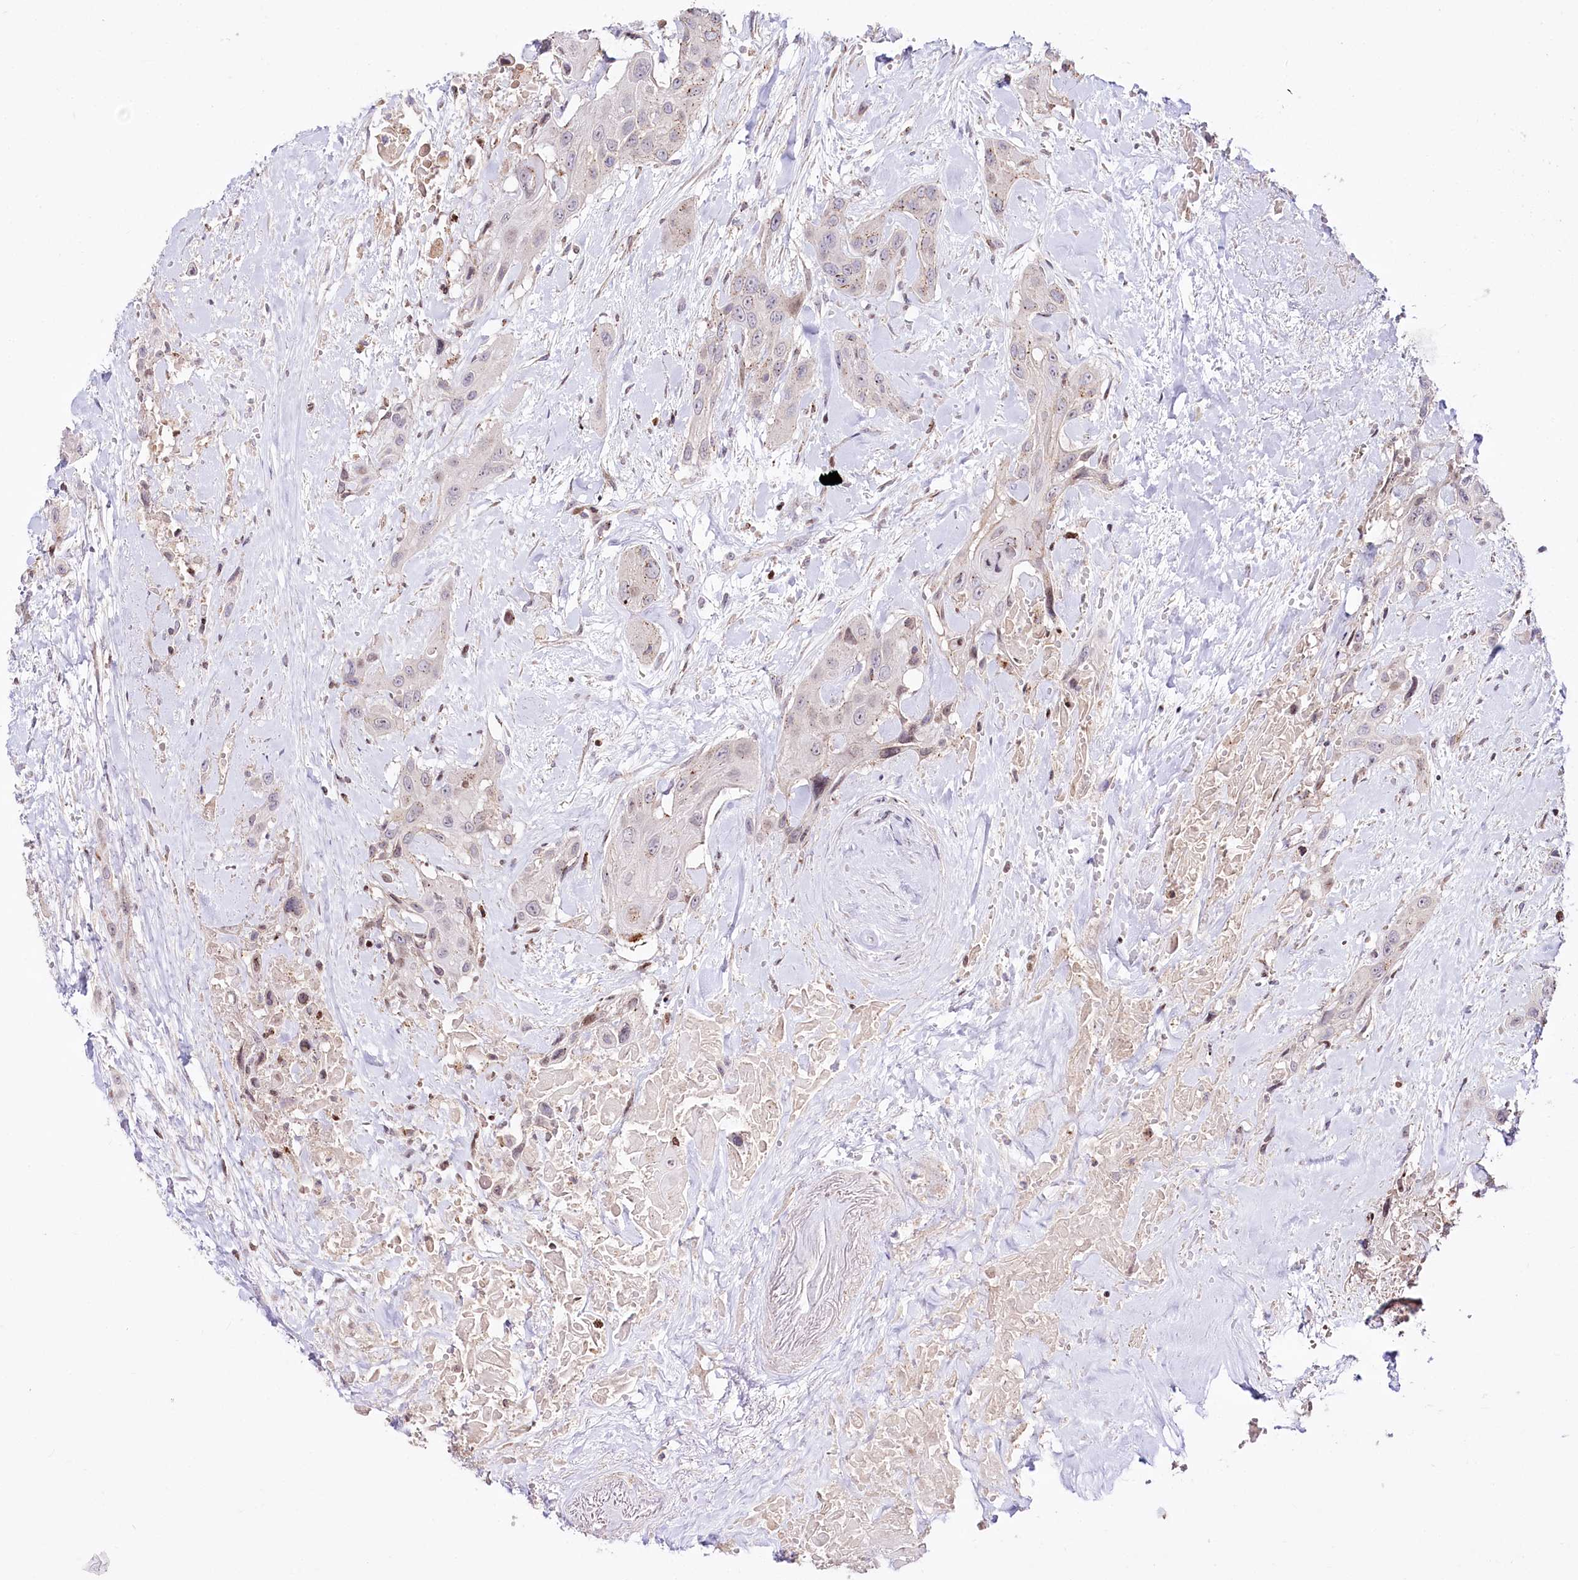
{"staining": {"intensity": "negative", "quantity": "none", "location": "none"}, "tissue": "head and neck cancer", "cell_type": "Tumor cells", "image_type": "cancer", "snomed": [{"axis": "morphology", "description": "Squamous cell carcinoma, NOS"}, {"axis": "topography", "description": "Head-Neck"}], "caption": "High power microscopy micrograph of an immunohistochemistry (IHC) image of head and neck cancer (squamous cell carcinoma), revealing no significant expression in tumor cells.", "gene": "ZFYVE27", "patient": {"sex": "male", "age": 81}}